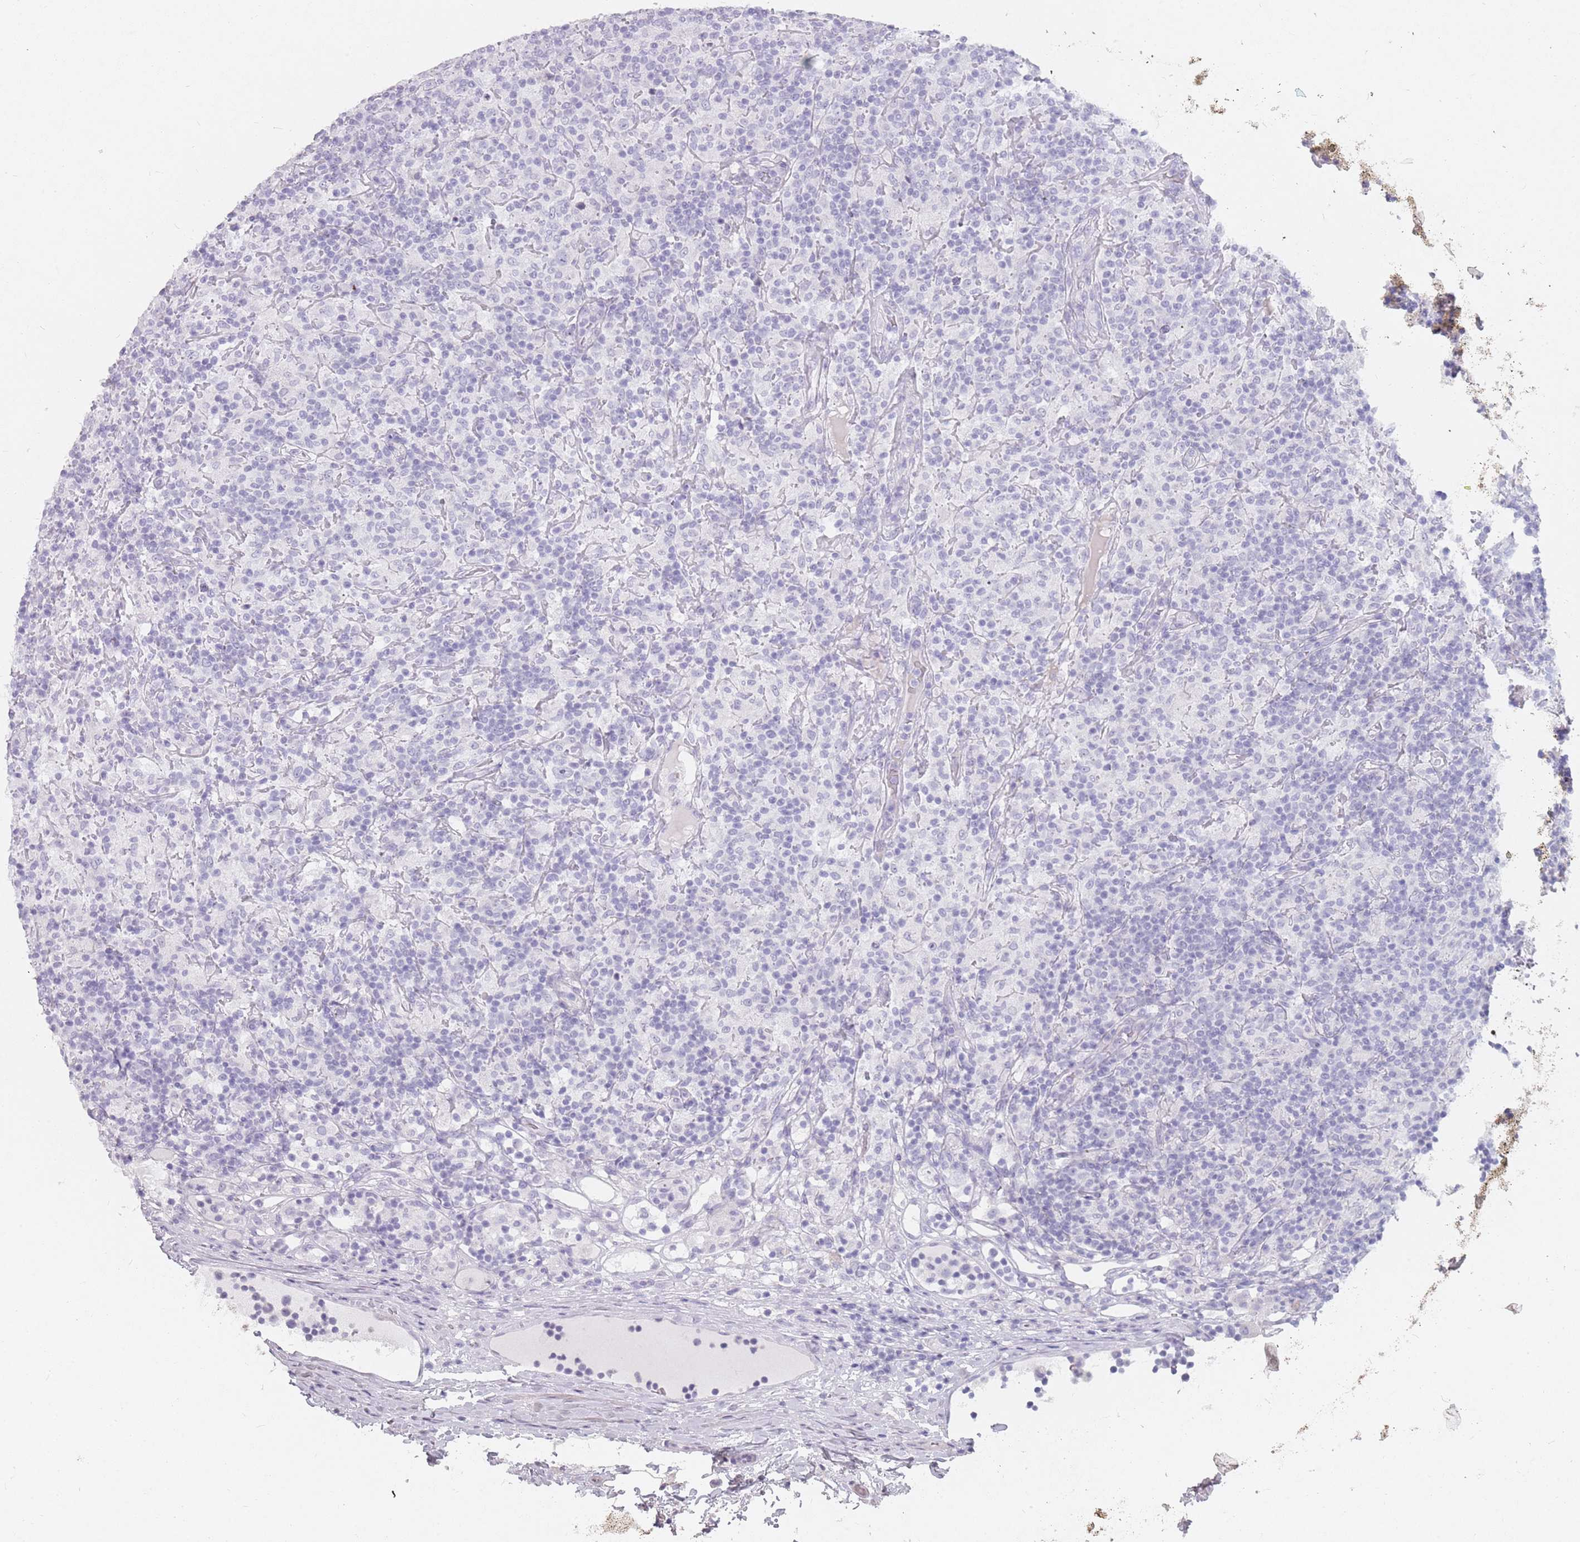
{"staining": {"intensity": "negative", "quantity": "none", "location": "none"}, "tissue": "lymphoma", "cell_type": "Tumor cells", "image_type": "cancer", "snomed": [{"axis": "morphology", "description": "Hodgkin's disease, NOS"}, {"axis": "topography", "description": "Lymph node"}], "caption": "High power microscopy histopathology image of an IHC micrograph of lymphoma, revealing no significant expression in tumor cells.", "gene": "DDX4", "patient": {"sex": "male", "age": 70}}